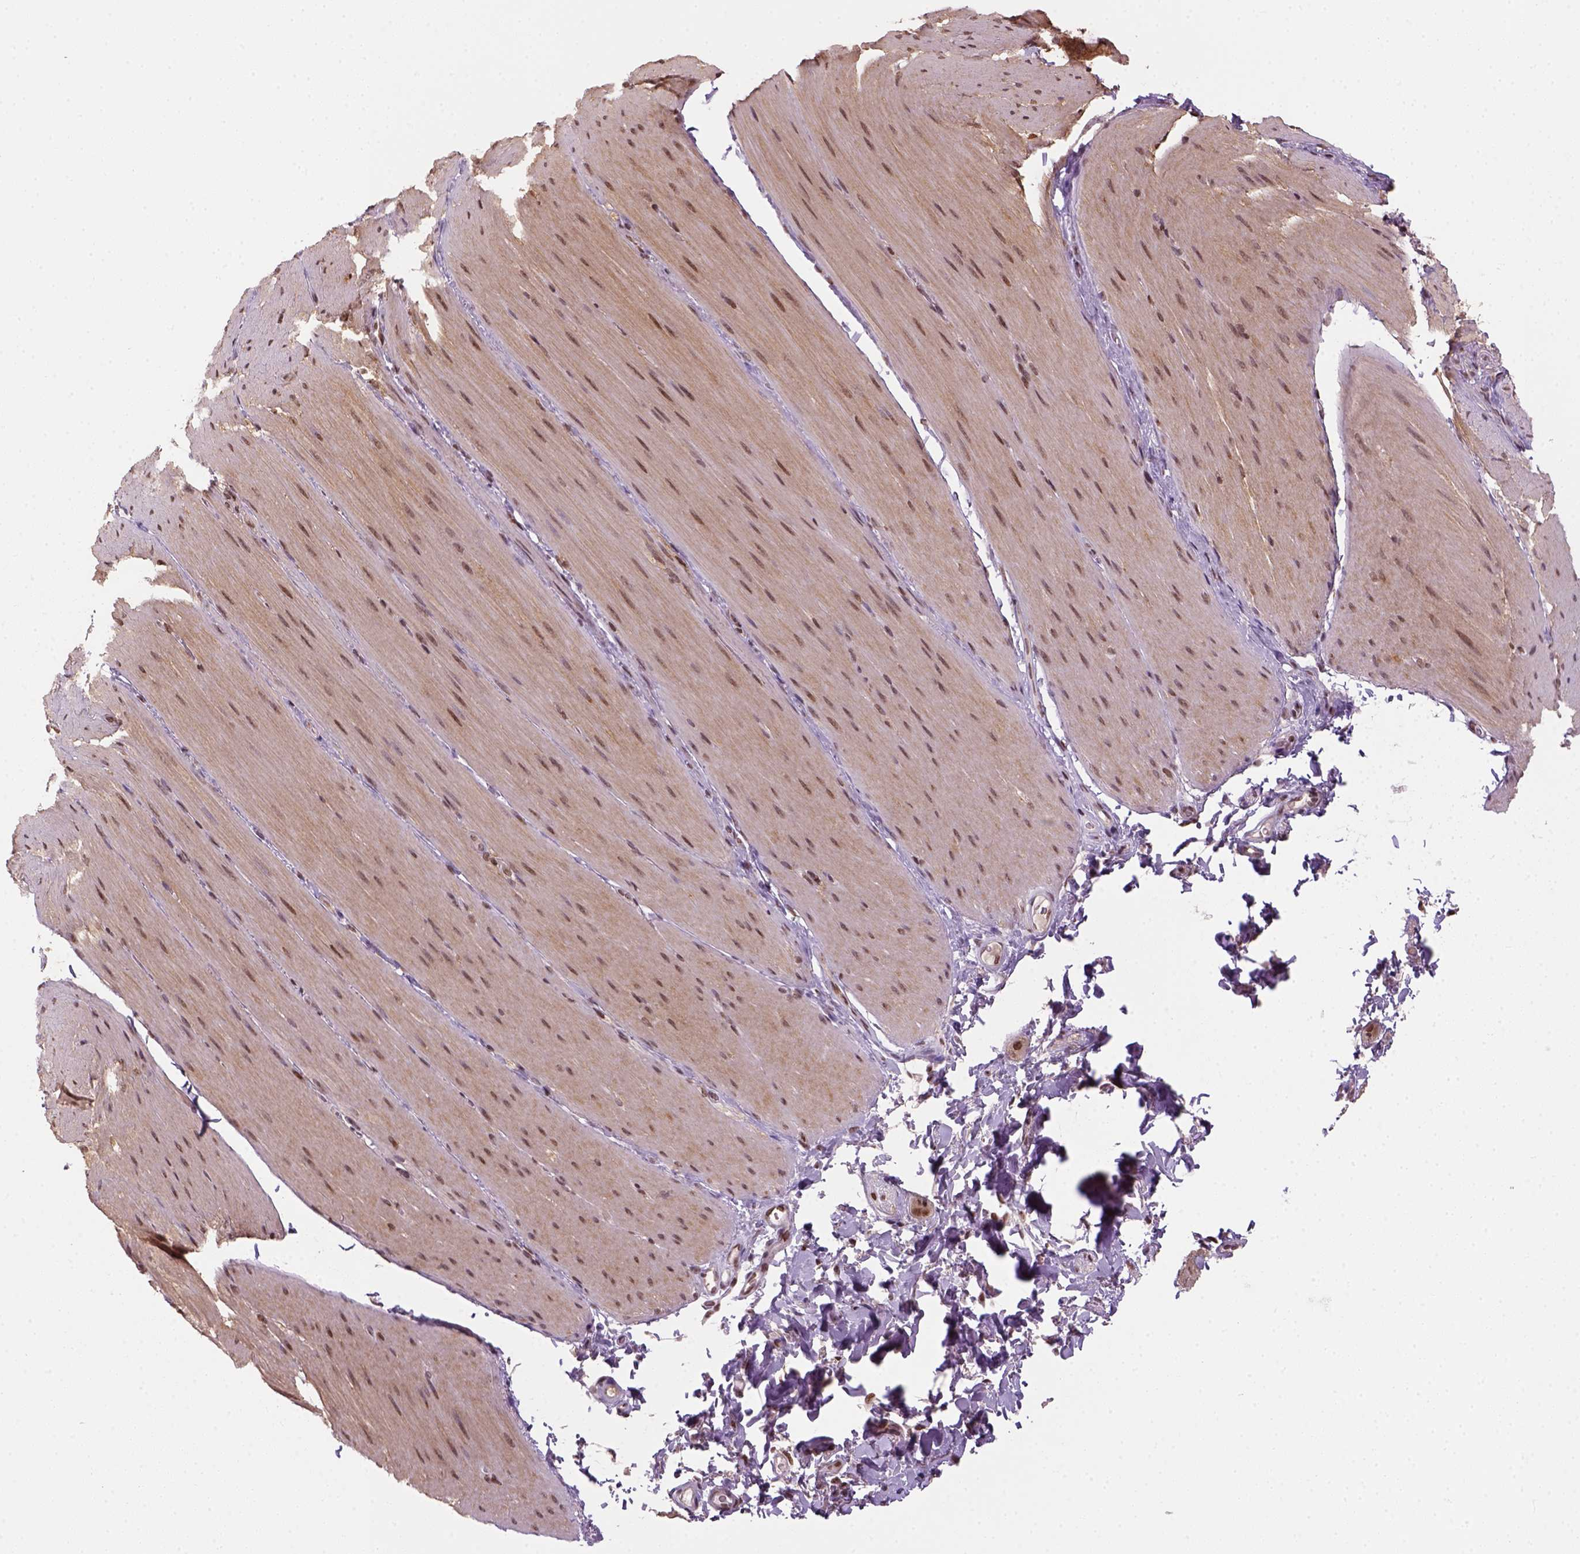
{"staining": {"intensity": "moderate", "quantity": ">75%", "location": "nuclear"}, "tissue": "smooth muscle", "cell_type": "Smooth muscle cells", "image_type": "normal", "snomed": [{"axis": "morphology", "description": "Normal tissue, NOS"}, {"axis": "topography", "description": "Smooth muscle"}, {"axis": "topography", "description": "Colon"}], "caption": "Human smooth muscle stained with a protein marker demonstrates moderate staining in smooth muscle cells.", "gene": "GOT1", "patient": {"sex": "male", "age": 73}}